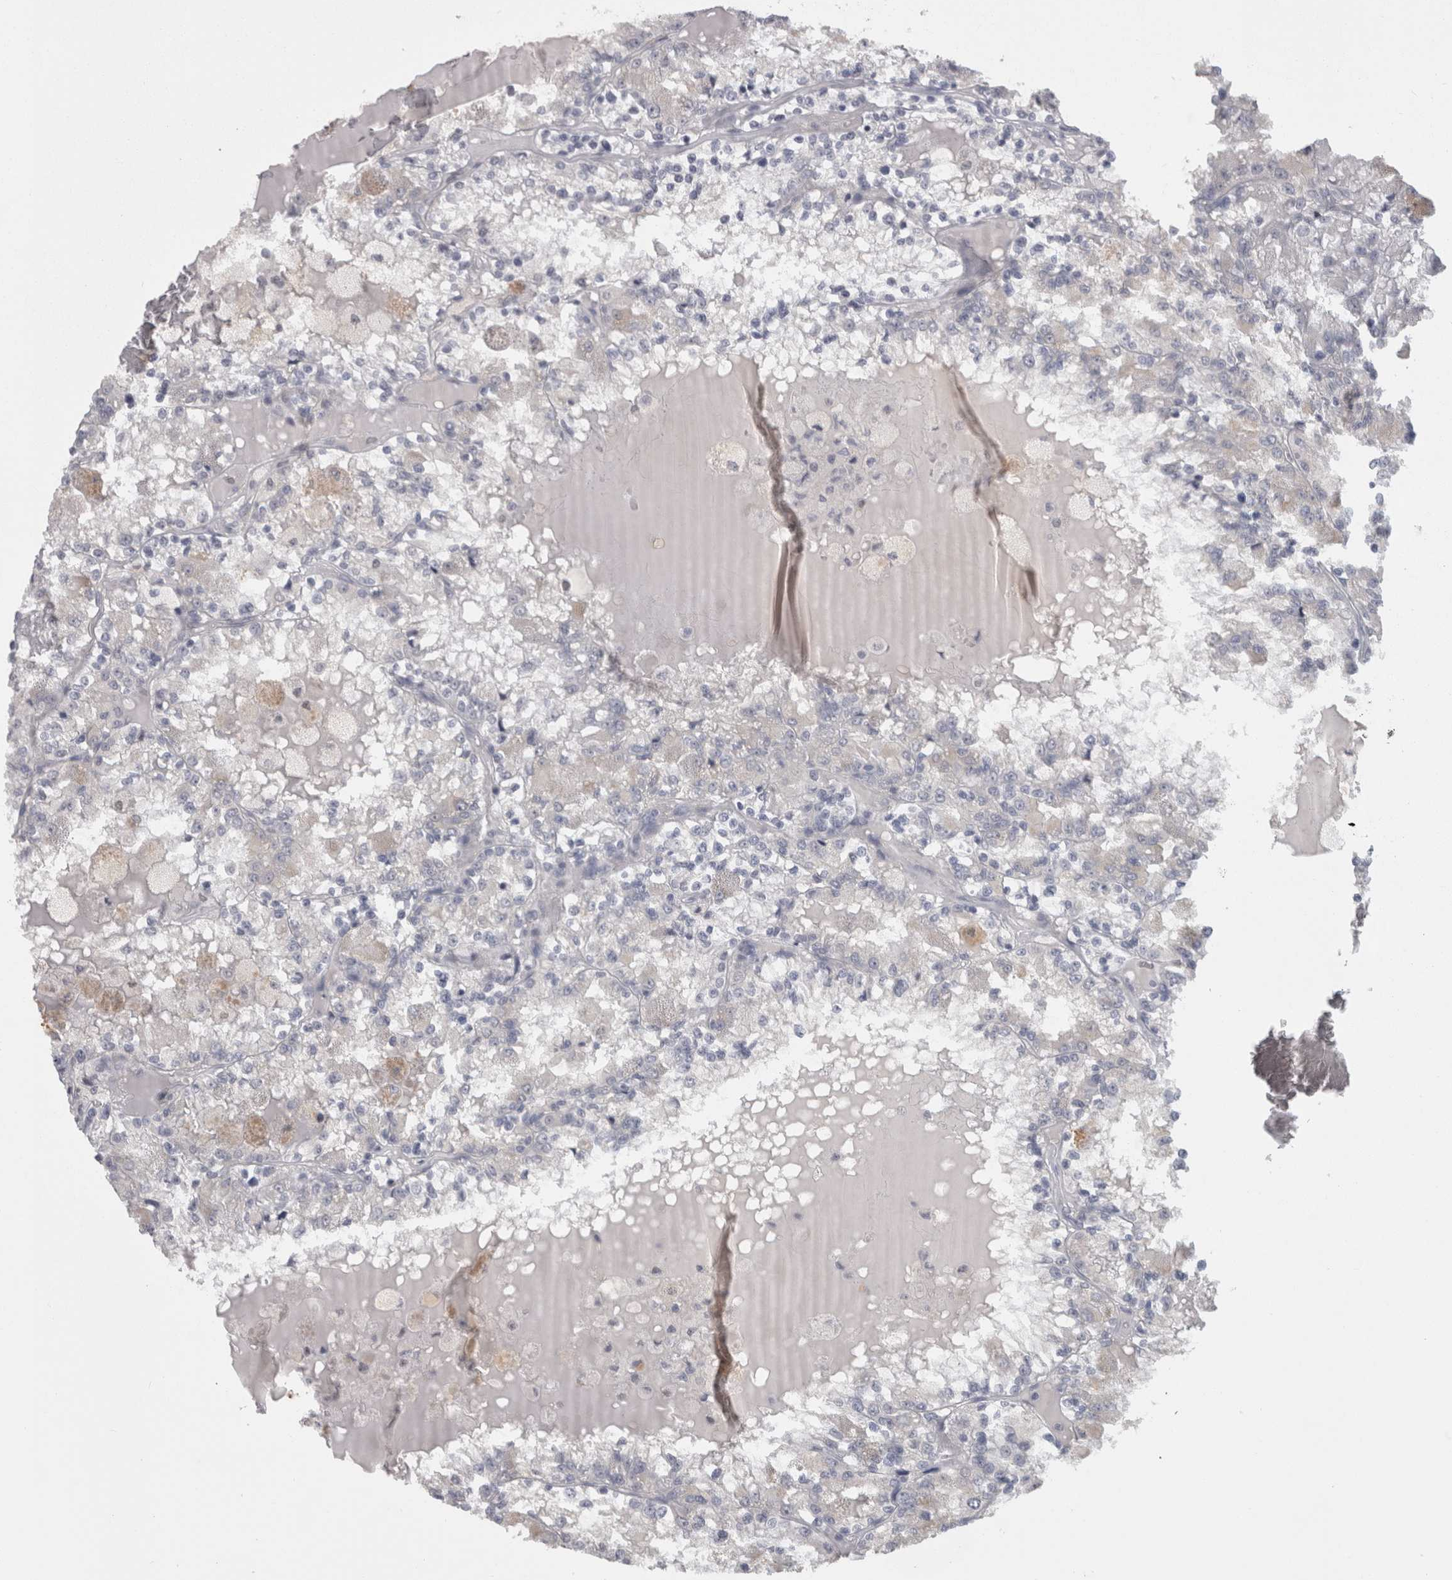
{"staining": {"intensity": "negative", "quantity": "none", "location": "none"}, "tissue": "renal cancer", "cell_type": "Tumor cells", "image_type": "cancer", "snomed": [{"axis": "morphology", "description": "Adenocarcinoma, NOS"}, {"axis": "topography", "description": "Kidney"}], "caption": "Protein analysis of renal adenocarcinoma displays no significant expression in tumor cells. (Brightfield microscopy of DAB immunohistochemistry at high magnification).", "gene": "RMDN1", "patient": {"sex": "female", "age": 56}}